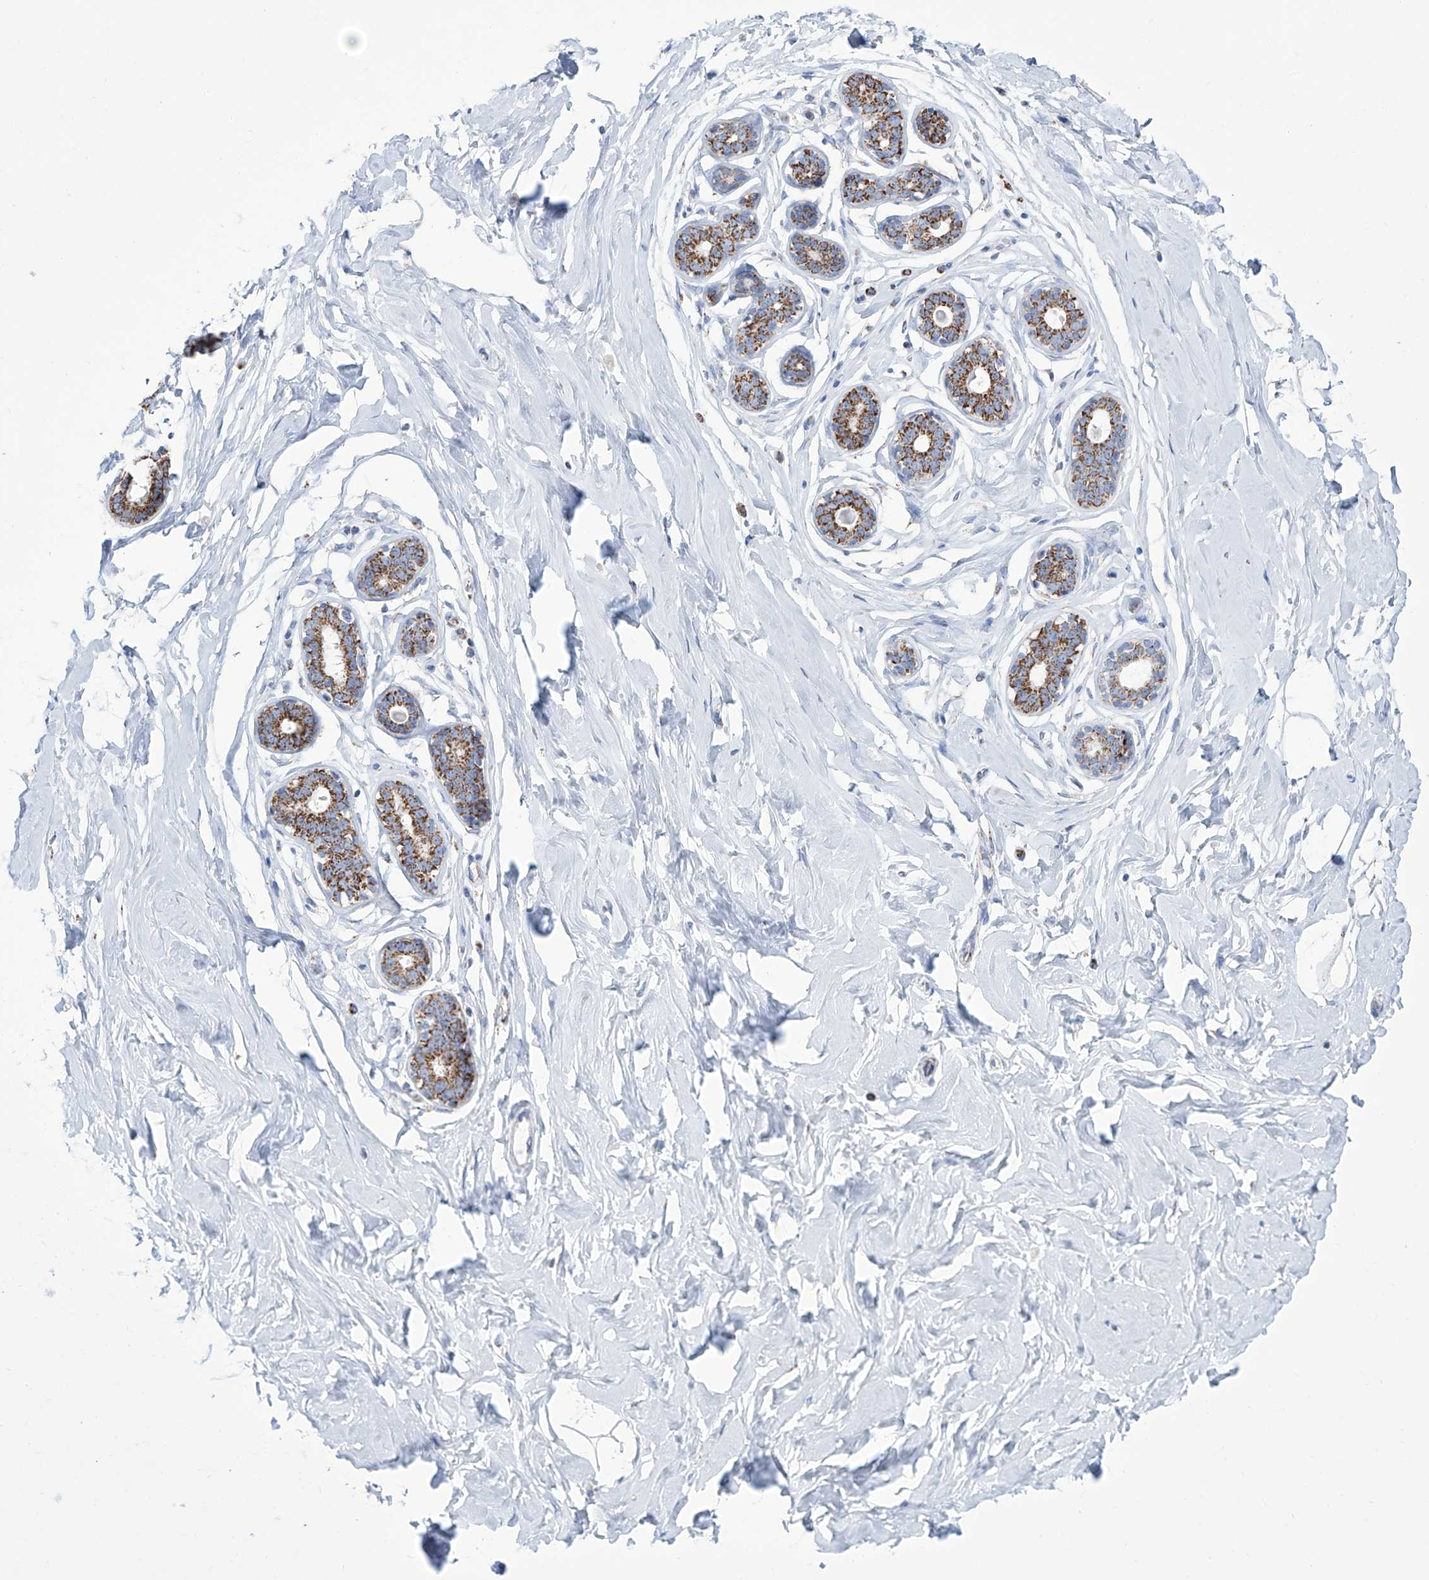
{"staining": {"intensity": "negative", "quantity": "none", "location": "none"}, "tissue": "breast", "cell_type": "Adipocytes", "image_type": "normal", "snomed": [{"axis": "morphology", "description": "Normal tissue, NOS"}, {"axis": "morphology", "description": "Adenoma, NOS"}, {"axis": "topography", "description": "Breast"}], "caption": "This histopathology image is of unremarkable breast stained with immunohistochemistry (IHC) to label a protein in brown with the nuclei are counter-stained blue. There is no positivity in adipocytes.", "gene": "ALDH6A1", "patient": {"sex": "female", "age": 23}}